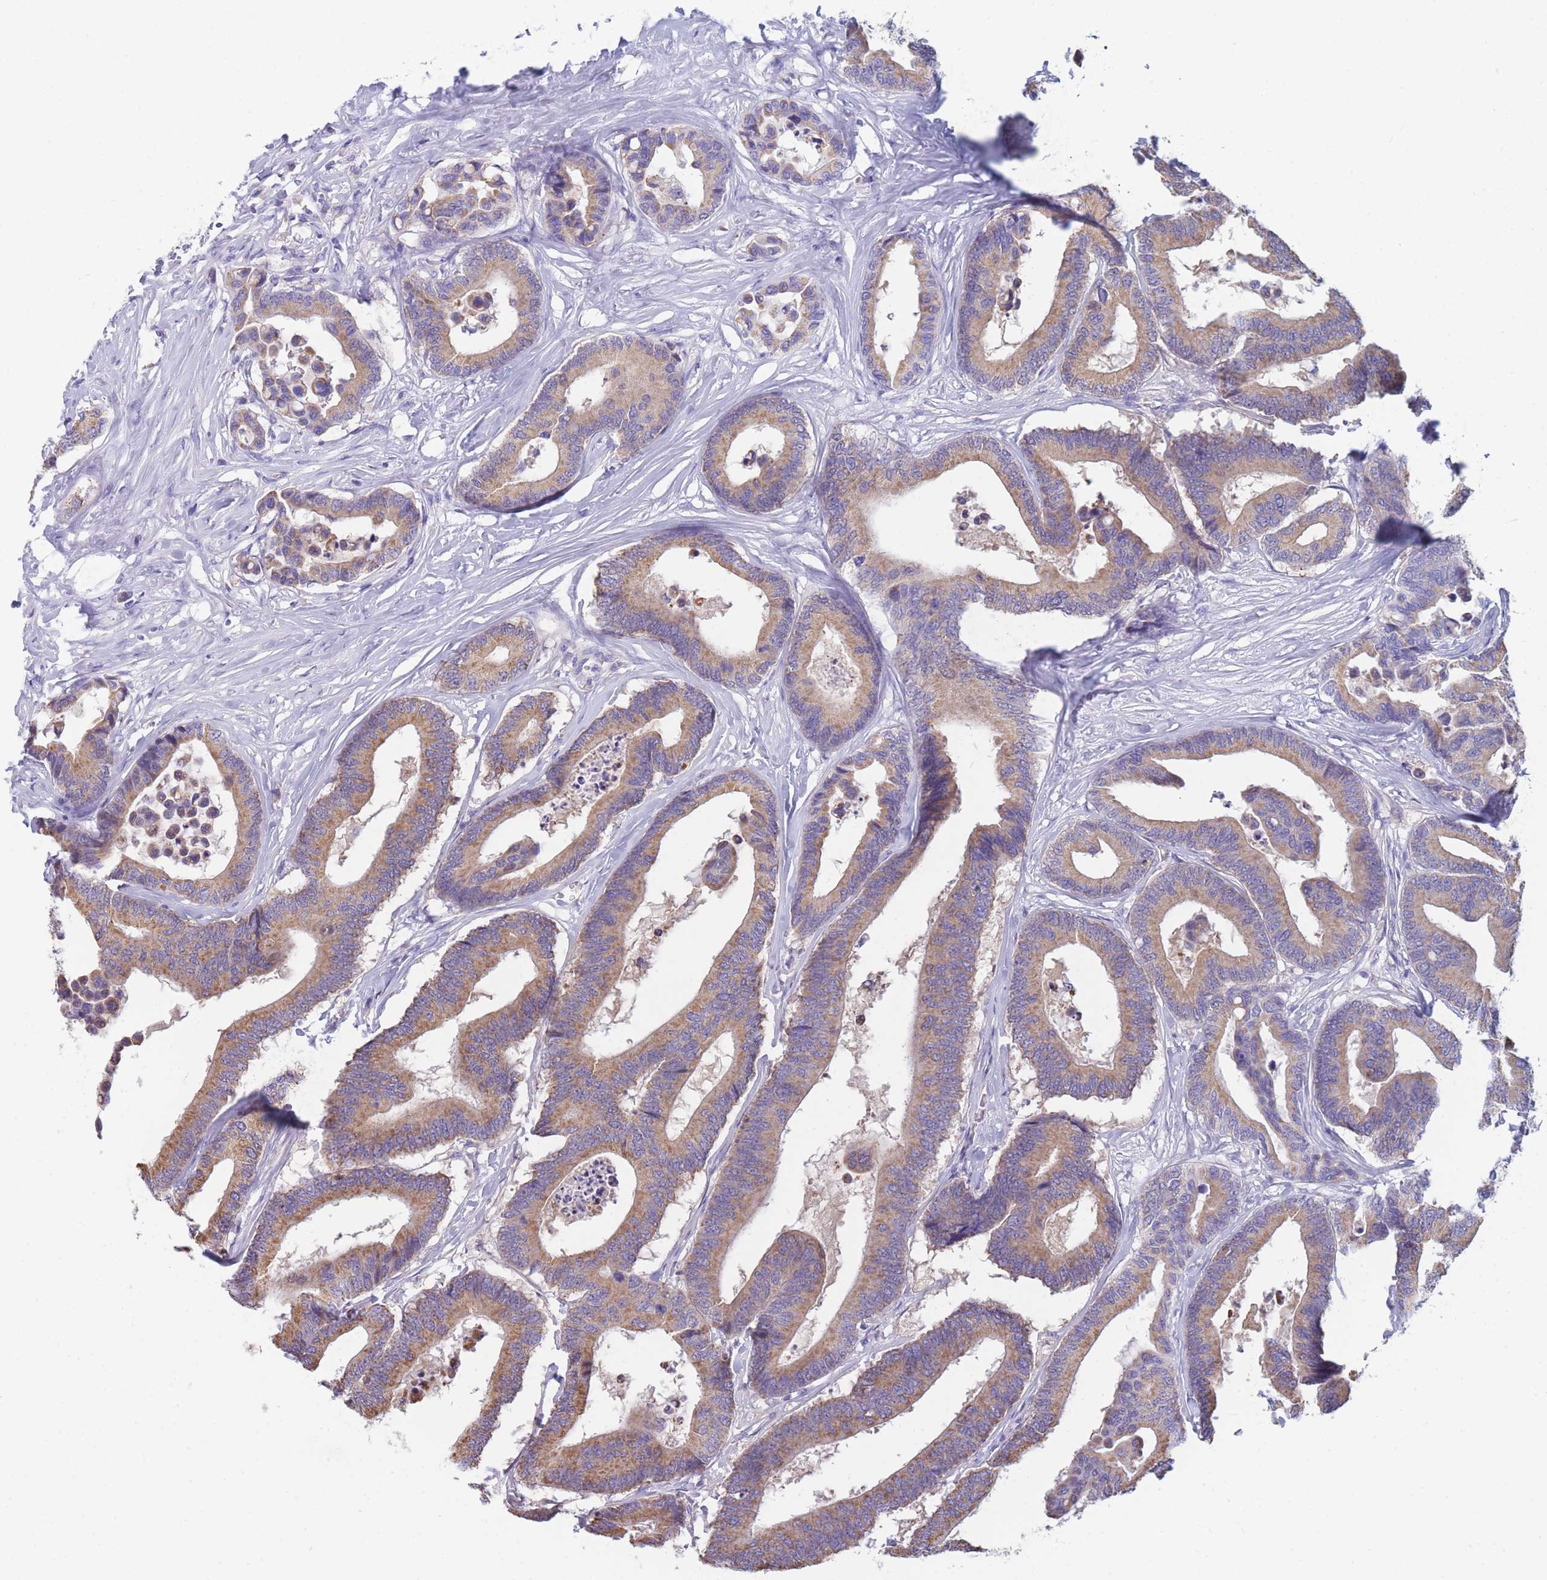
{"staining": {"intensity": "moderate", "quantity": ">75%", "location": "cytoplasmic/membranous"}, "tissue": "colorectal cancer", "cell_type": "Tumor cells", "image_type": "cancer", "snomed": [{"axis": "morphology", "description": "Normal tissue, NOS"}, {"axis": "morphology", "description": "Adenocarcinoma, NOS"}, {"axis": "topography", "description": "Colon"}], "caption": "Adenocarcinoma (colorectal) was stained to show a protein in brown. There is medium levels of moderate cytoplasmic/membranous expression in approximately >75% of tumor cells.", "gene": "DHRS11", "patient": {"sex": "male", "age": 82}}